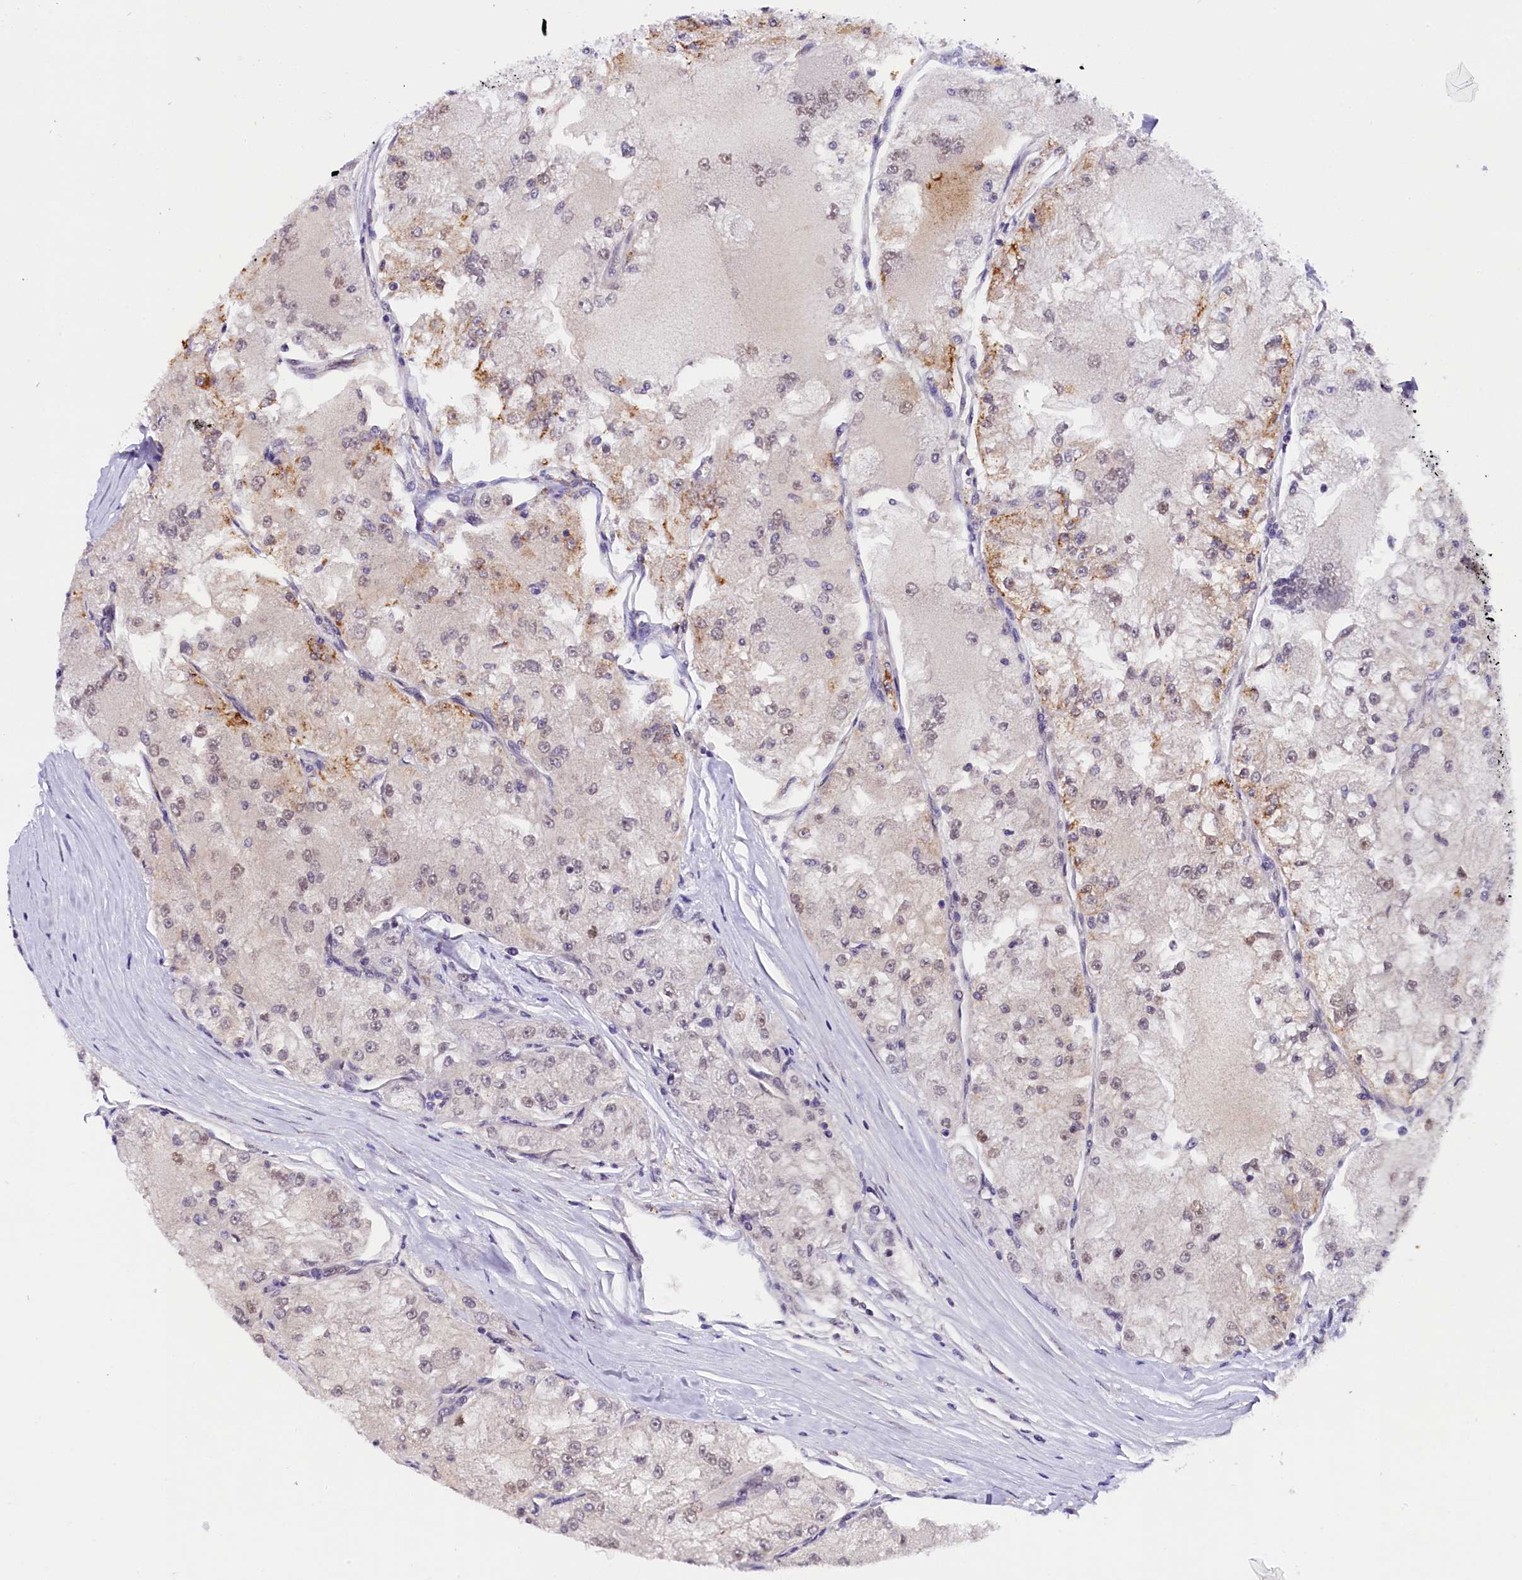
{"staining": {"intensity": "weak", "quantity": "25%-75%", "location": "nuclear"}, "tissue": "renal cancer", "cell_type": "Tumor cells", "image_type": "cancer", "snomed": [{"axis": "morphology", "description": "Adenocarcinoma, NOS"}, {"axis": "topography", "description": "Kidney"}], "caption": "Renal adenocarcinoma stained with immunohistochemistry exhibits weak nuclear positivity in about 25%-75% of tumor cells.", "gene": "IQCN", "patient": {"sex": "female", "age": 72}}